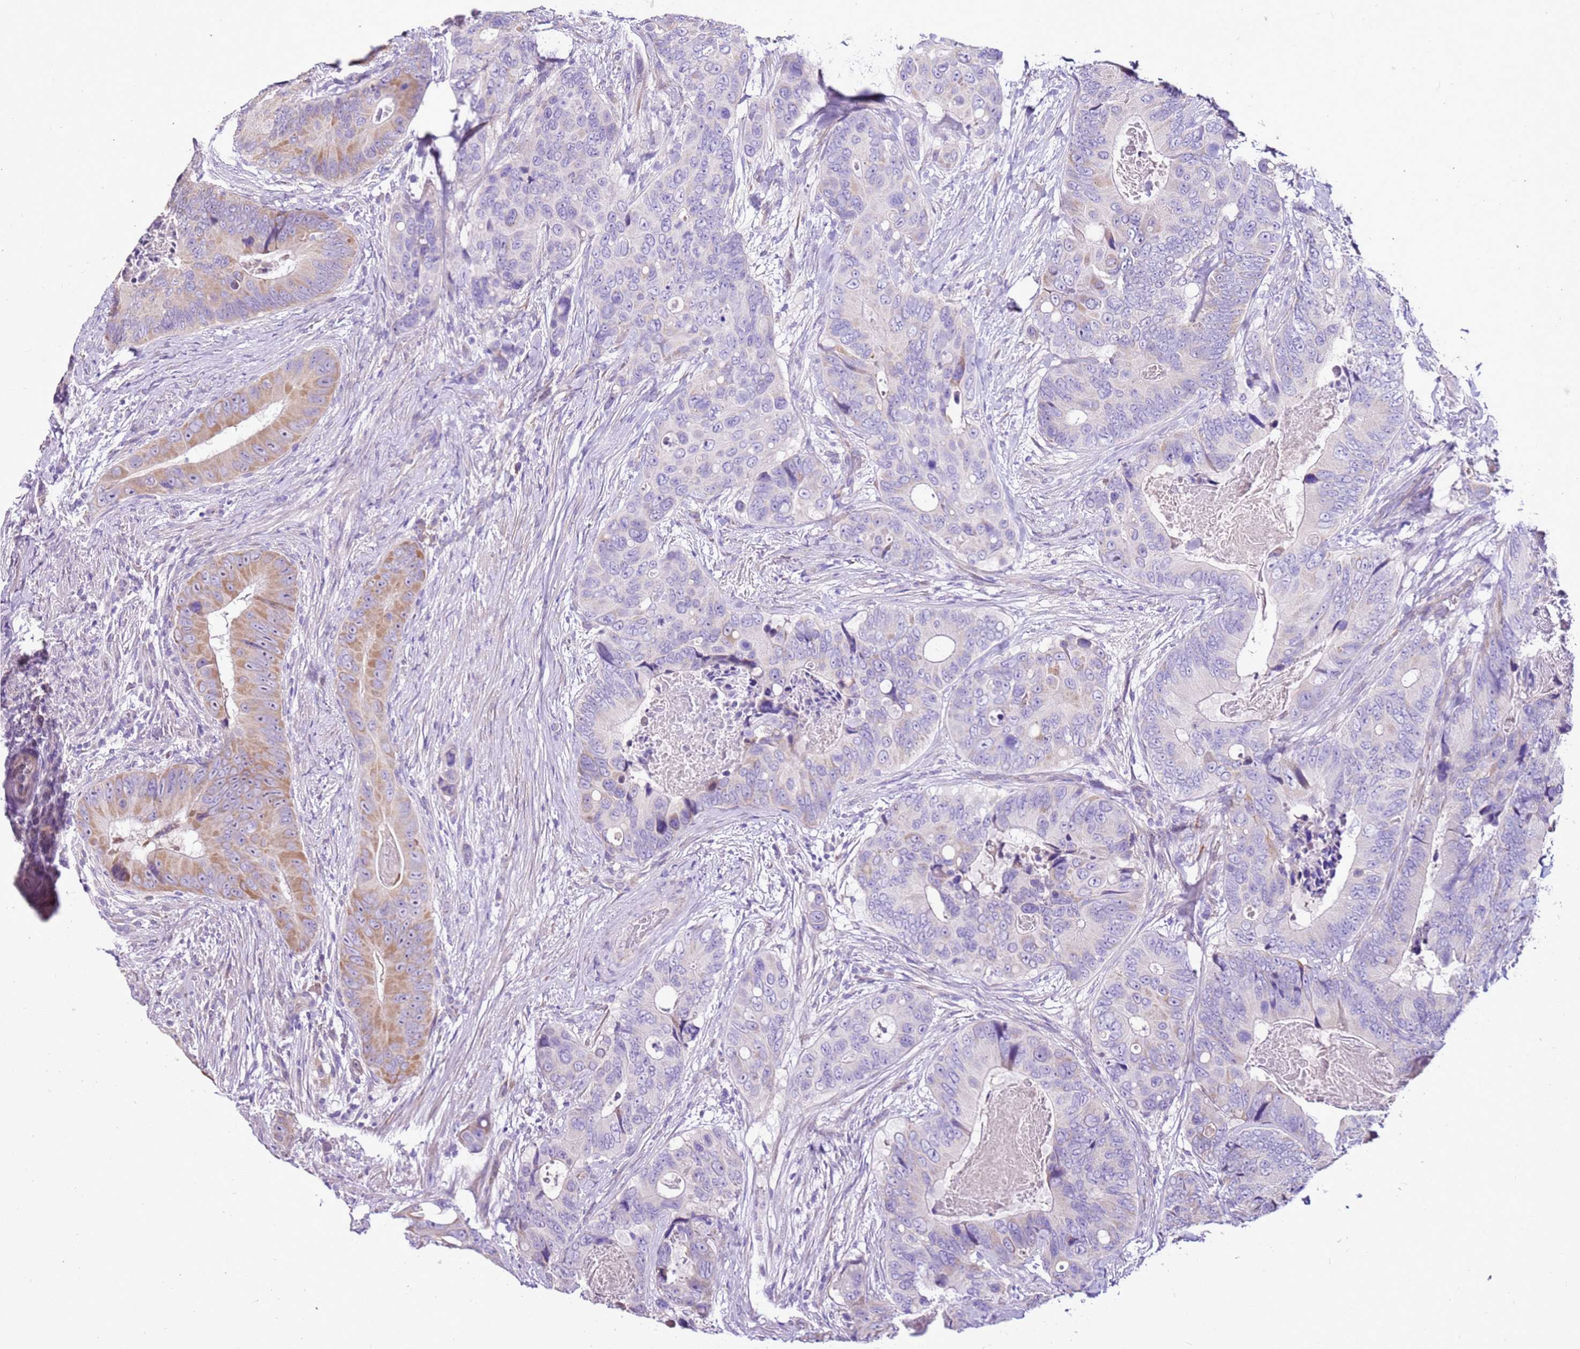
{"staining": {"intensity": "moderate", "quantity": "<25%", "location": "cytoplasmic/membranous"}, "tissue": "colorectal cancer", "cell_type": "Tumor cells", "image_type": "cancer", "snomed": [{"axis": "morphology", "description": "Adenocarcinoma, NOS"}, {"axis": "topography", "description": "Colon"}], "caption": "Colorectal cancer (adenocarcinoma) stained with immunohistochemistry displays moderate cytoplasmic/membranous staining in approximately <25% of tumor cells.", "gene": "SLC38A5", "patient": {"sex": "male", "age": 84}}